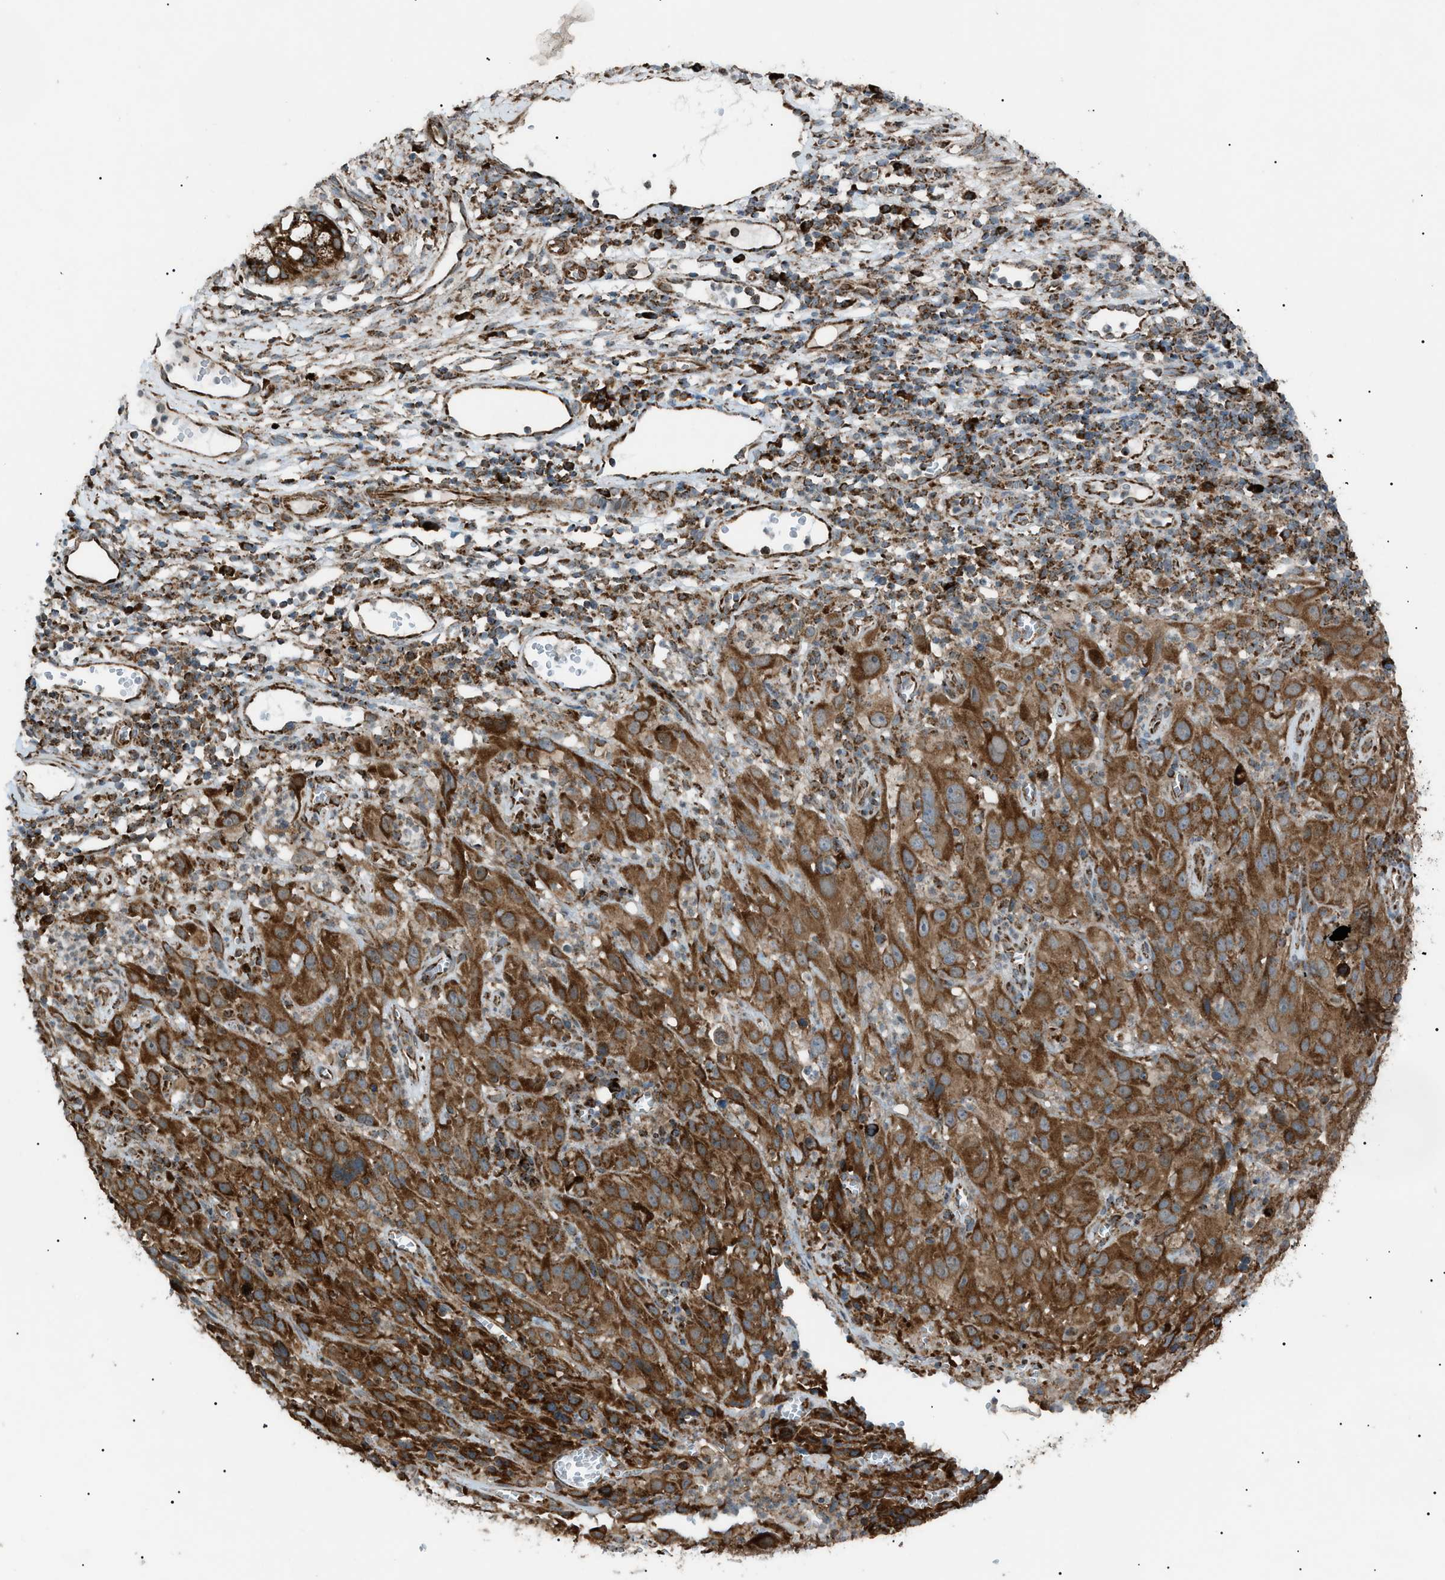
{"staining": {"intensity": "strong", "quantity": ">75%", "location": "cytoplasmic/membranous"}, "tissue": "cervical cancer", "cell_type": "Tumor cells", "image_type": "cancer", "snomed": [{"axis": "morphology", "description": "Squamous cell carcinoma, NOS"}, {"axis": "topography", "description": "Cervix"}], "caption": "The photomicrograph shows staining of squamous cell carcinoma (cervical), revealing strong cytoplasmic/membranous protein expression (brown color) within tumor cells.", "gene": "C1GALT1C1", "patient": {"sex": "female", "age": 32}}